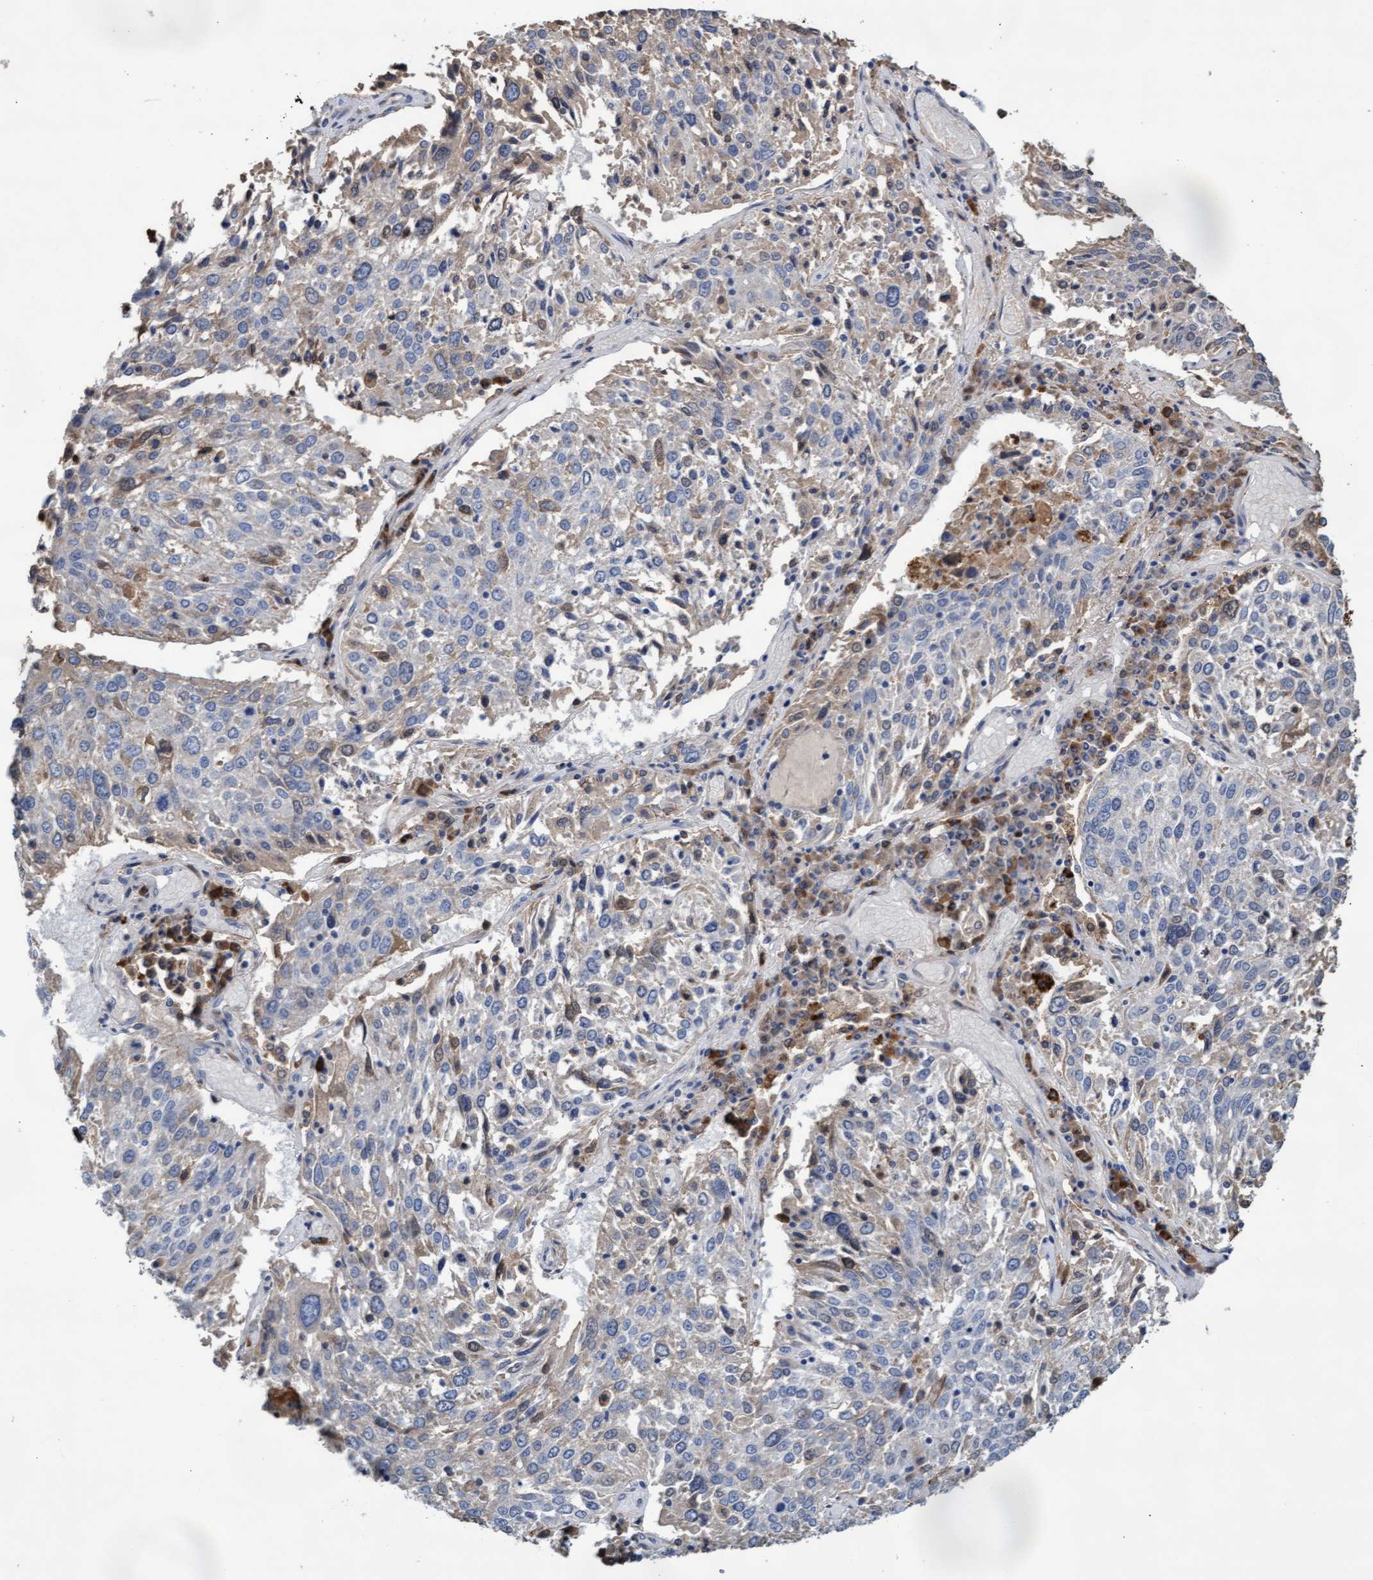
{"staining": {"intensity": "weak", "quantity": "<25%", "location": "cytoplasmic/membranous"}, "tissue": "lung cancer", "cell_type": "Tumor cells", "image_type": "cancer", "snomed": [{"axis": "morphology", "description": "Squamous cell carcinoma, NOS"}, {"axis": "topography", "description": "Lung"}], "caption": "DAB immunohistochemical staining of lung squamous cell carcinoma demonstrates no significant positivity in tumor cells. The staining was performed using DAB to visualize the protein expression in brown, while the nuclei were stained in blue with hematoxylin (Magnification: 20x).", "gene": "GPR39", "patient": {"sex": "male", "age": 65}}